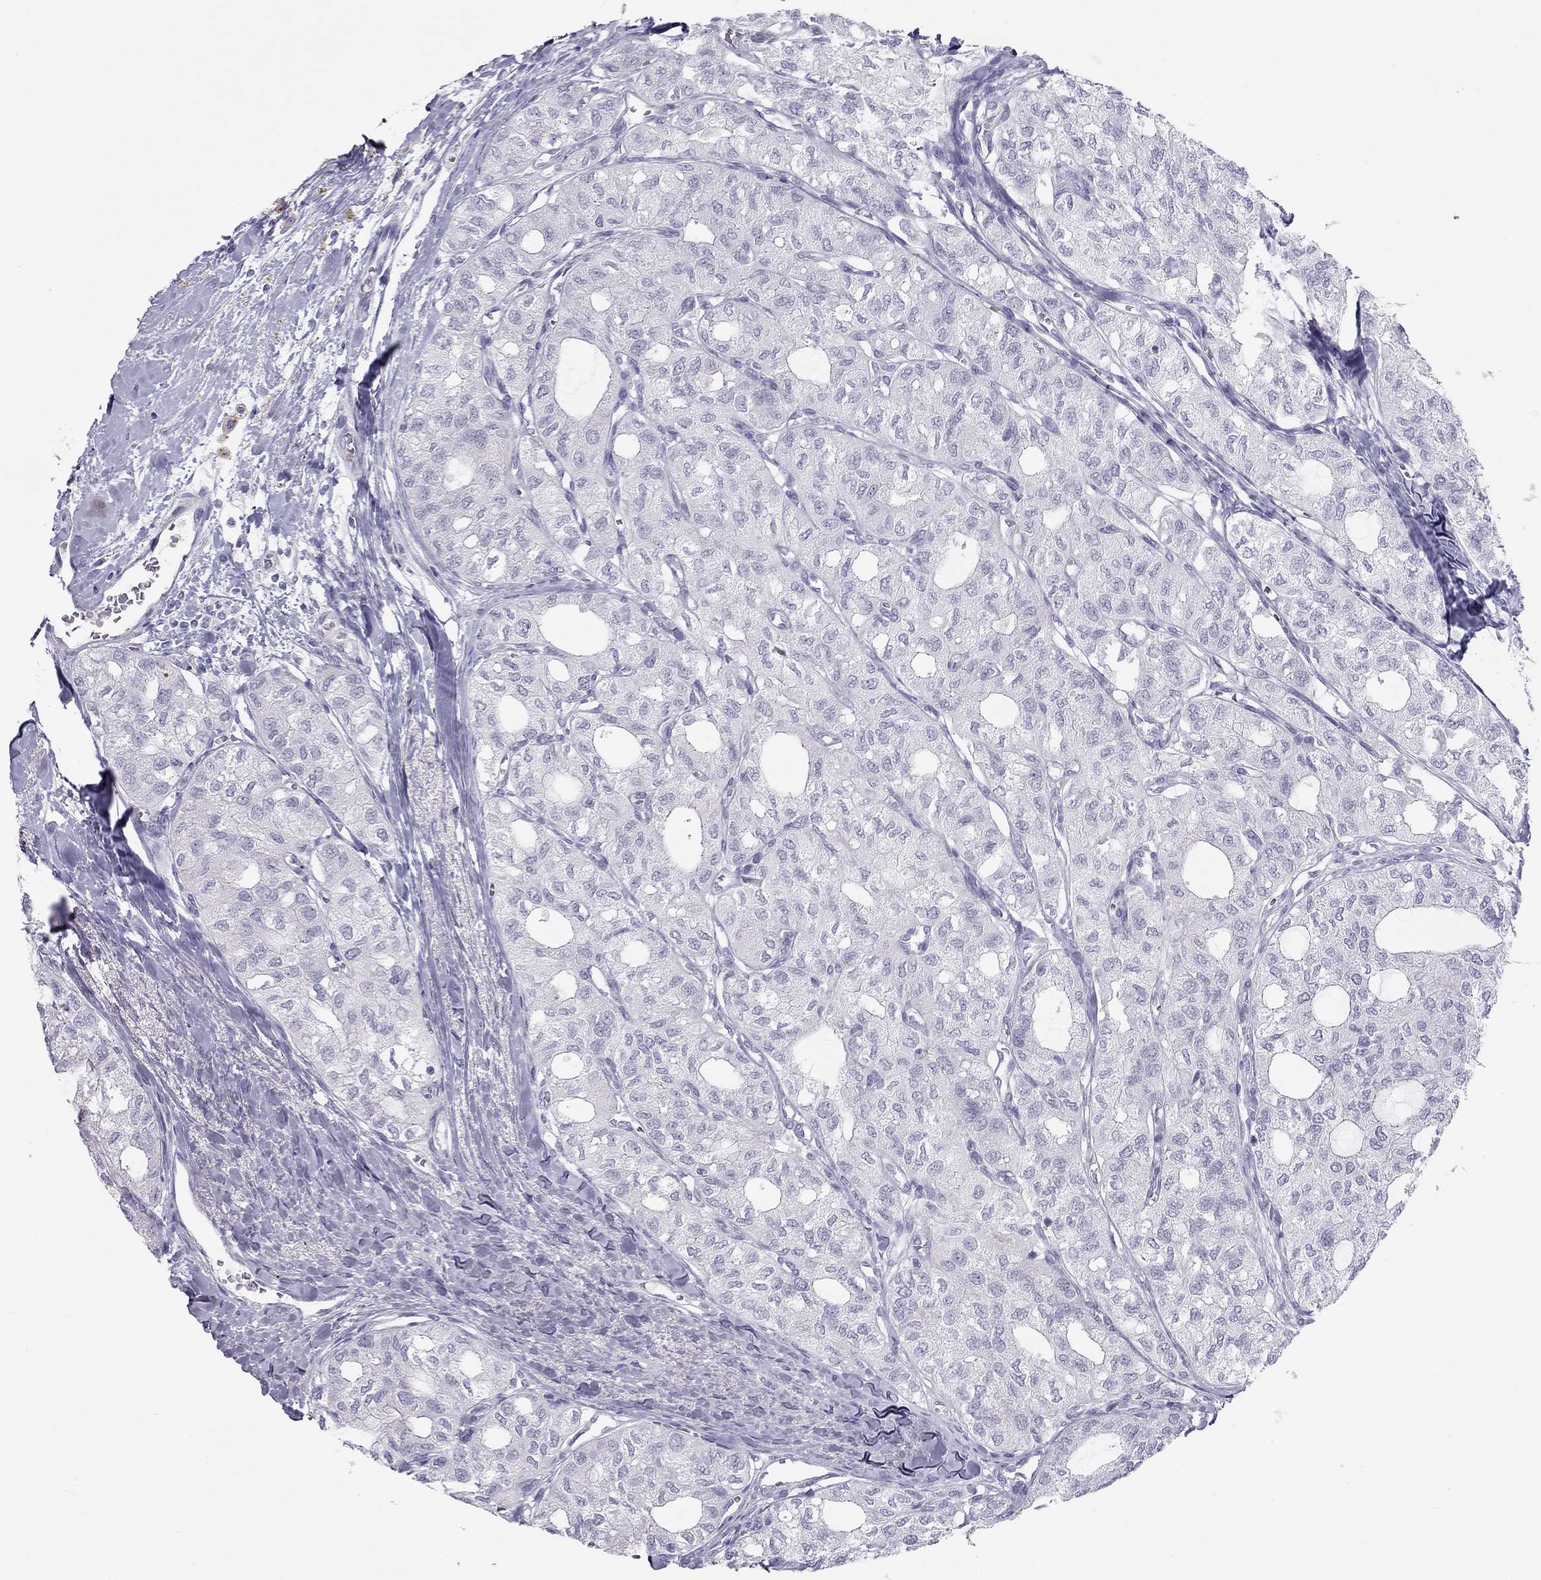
{"staining": {"intensity": "negative", "quantity": "none", "location": "none"}, "tissue": "thyroid cancer", "cell_type": "Tumor cells", "image_type": "cancer", "snomed": [{"axis": "morphology", "description": "Follicular adenoma carcinoma, NOS"}, {"axis": "topography", "description": "Thyroid gland"}], "caption": "This is a histopathology image of immunohistochemistry staining of thyroid follicular adenoma carcinoma, which shows no staining in tumor cells.", "gene": "SPATA12", "patient": {"sex": "male", "age": 75}}